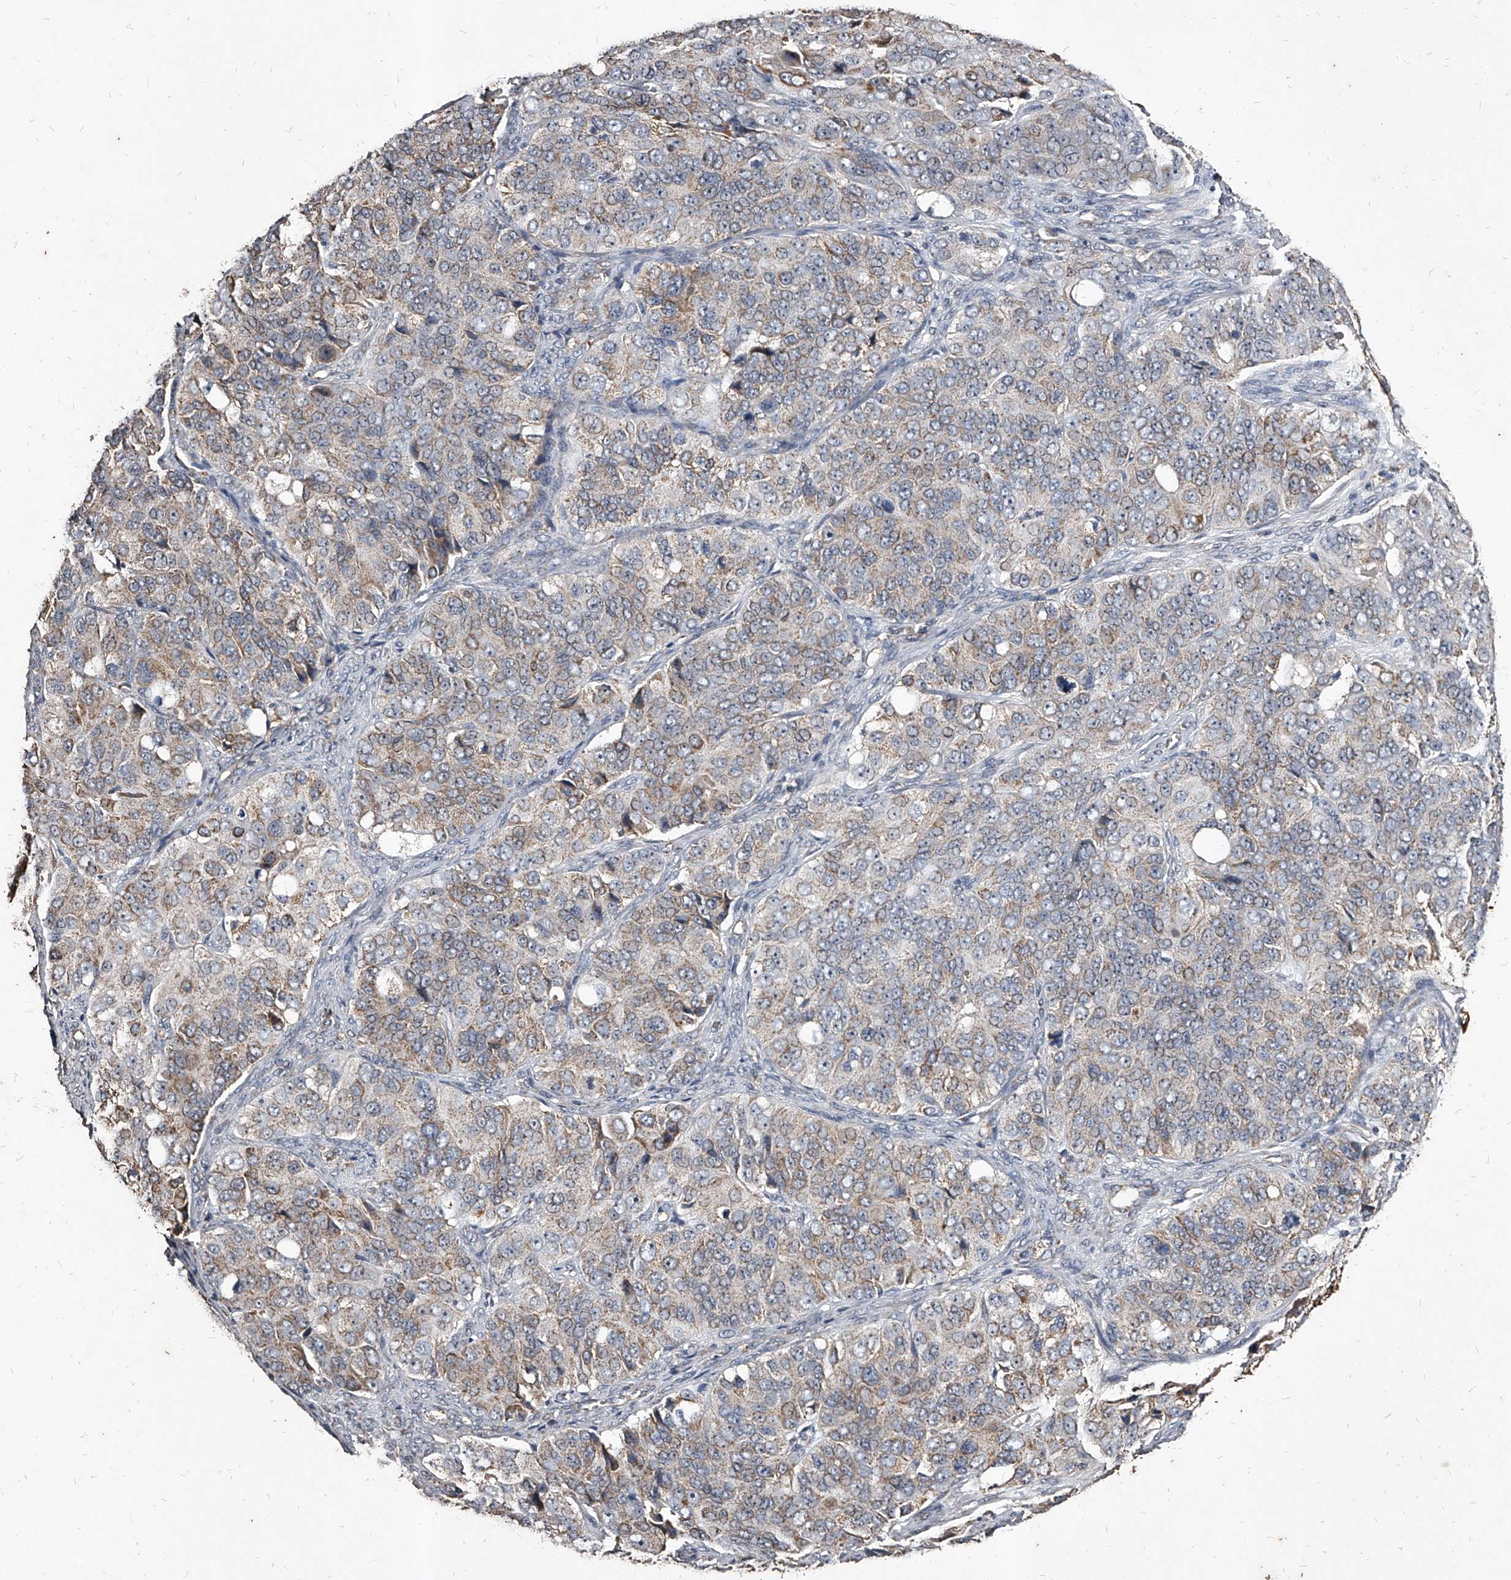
{"staining": {"intensity": "weak", "quantity": ">75%", "location": "cytoplasmic/membranous"}, "tissue": "ovarian cancer", "cell_type": "Tumor cells", "image_type": "cancer", "snomed": [{"axis": "morphology", "description": "Carcinoma, endometroid"}, {"axis": "topography", "description": "Ovary"}], "caption": "DAB immunohistochemical staining of human ovarian cancer demonstrates weak cytoplasmic/membranous protein positivity in about >75% of tumor cells.", "gene": "GPR183", "patient": {"sex": "female", "age": 51}}